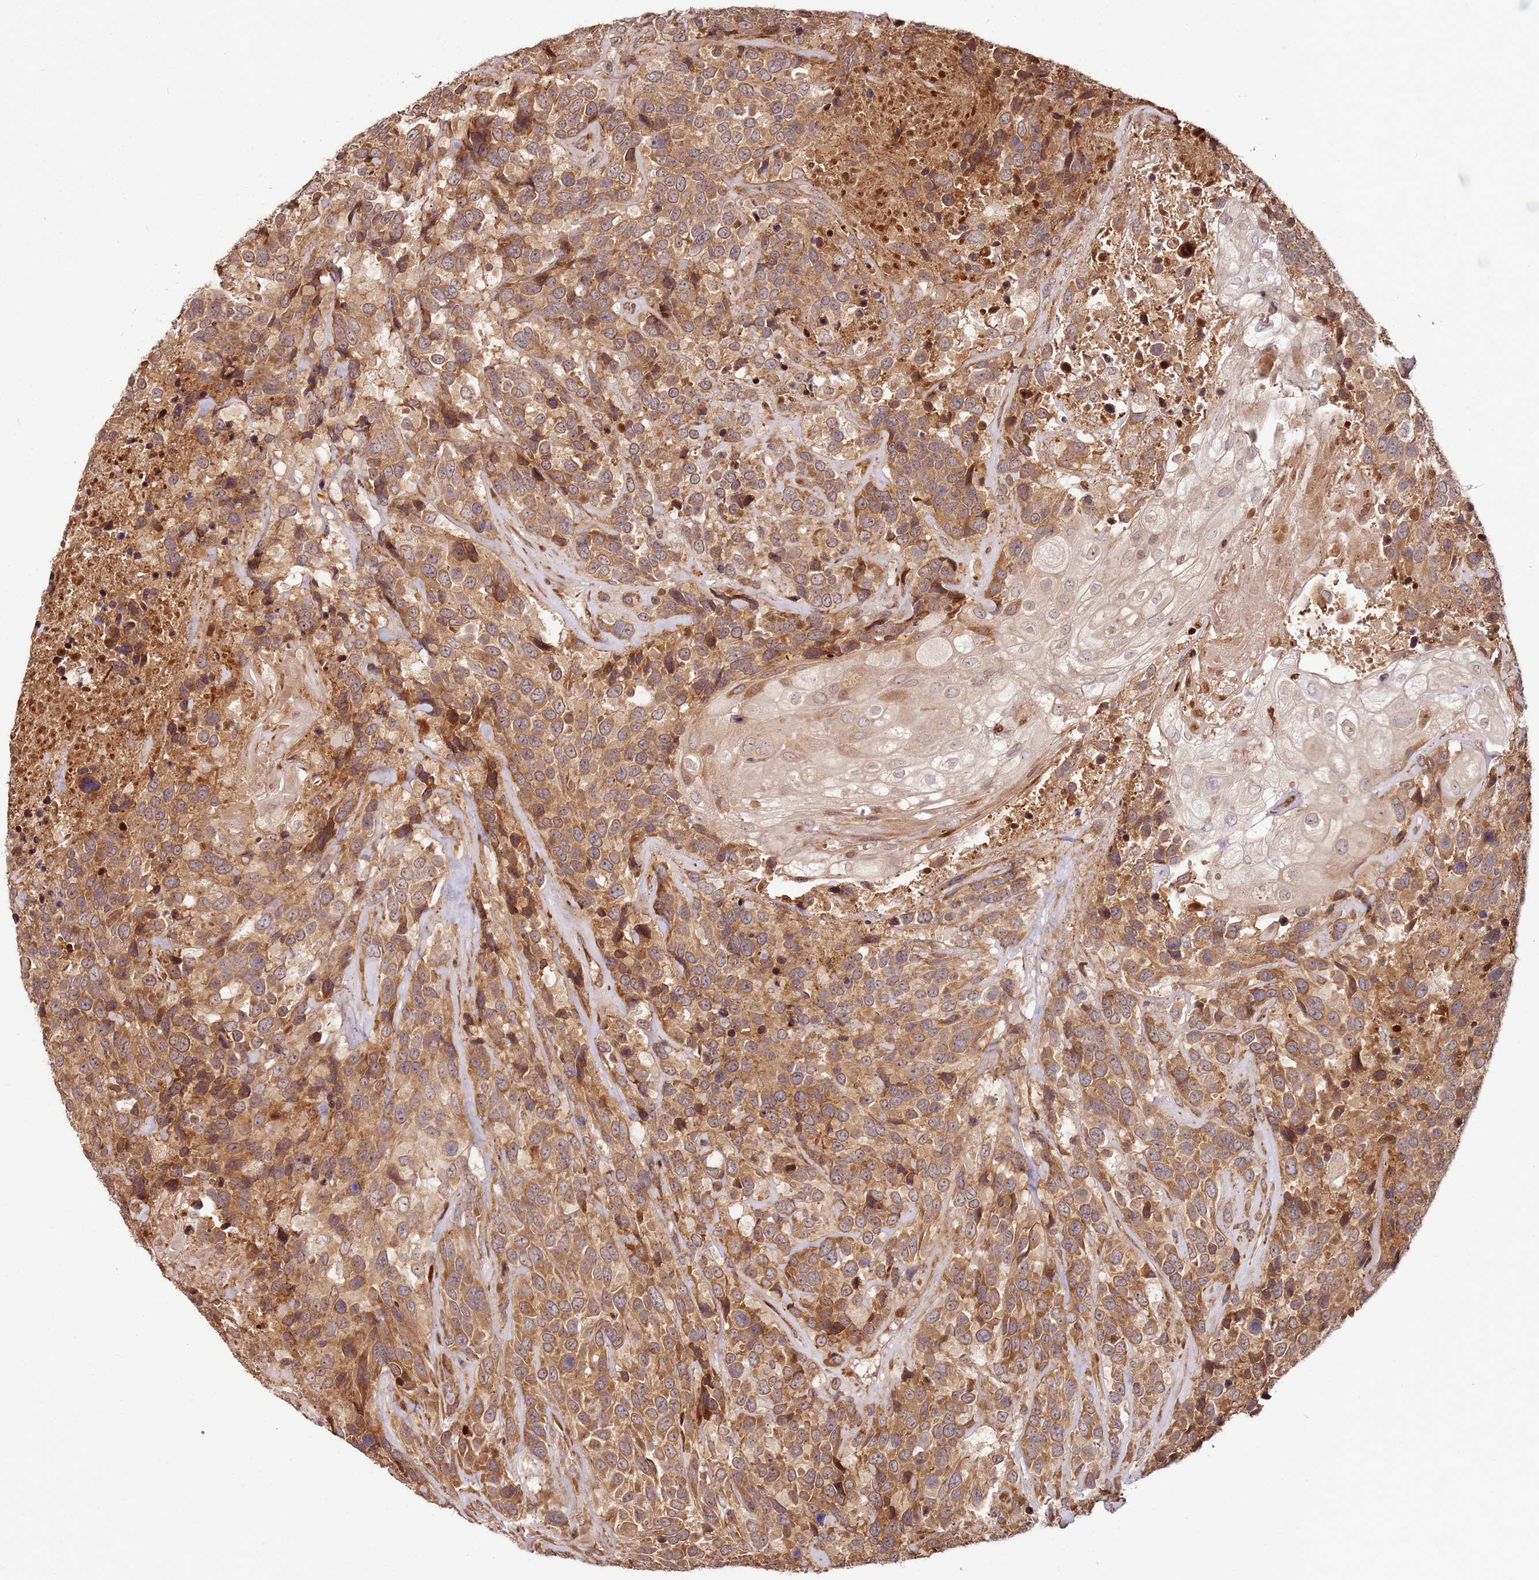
{"staining": {"intensity": "moderate", "quantity": ">75%", "location": "cytoplasmic/membranous"}, "tissue": "urothelial cancer", "cell_type": "Tumor cells", "image_type": "cancer", "snomed": [{"axis": "morphology", "description": "Urothelial carcinoma, High grade"}, {"axis": "topography", "description": "Urinary bladder"}], "caption": "Urothelial carcinoma (high-grade) was stained to show a protein in brown. There is medium levels of moderate cytoplasmic/membranous positivity in about >75% of tumor cells.", "gene": "RPS3A", "patient": {"sex": "female", "age": 70}}